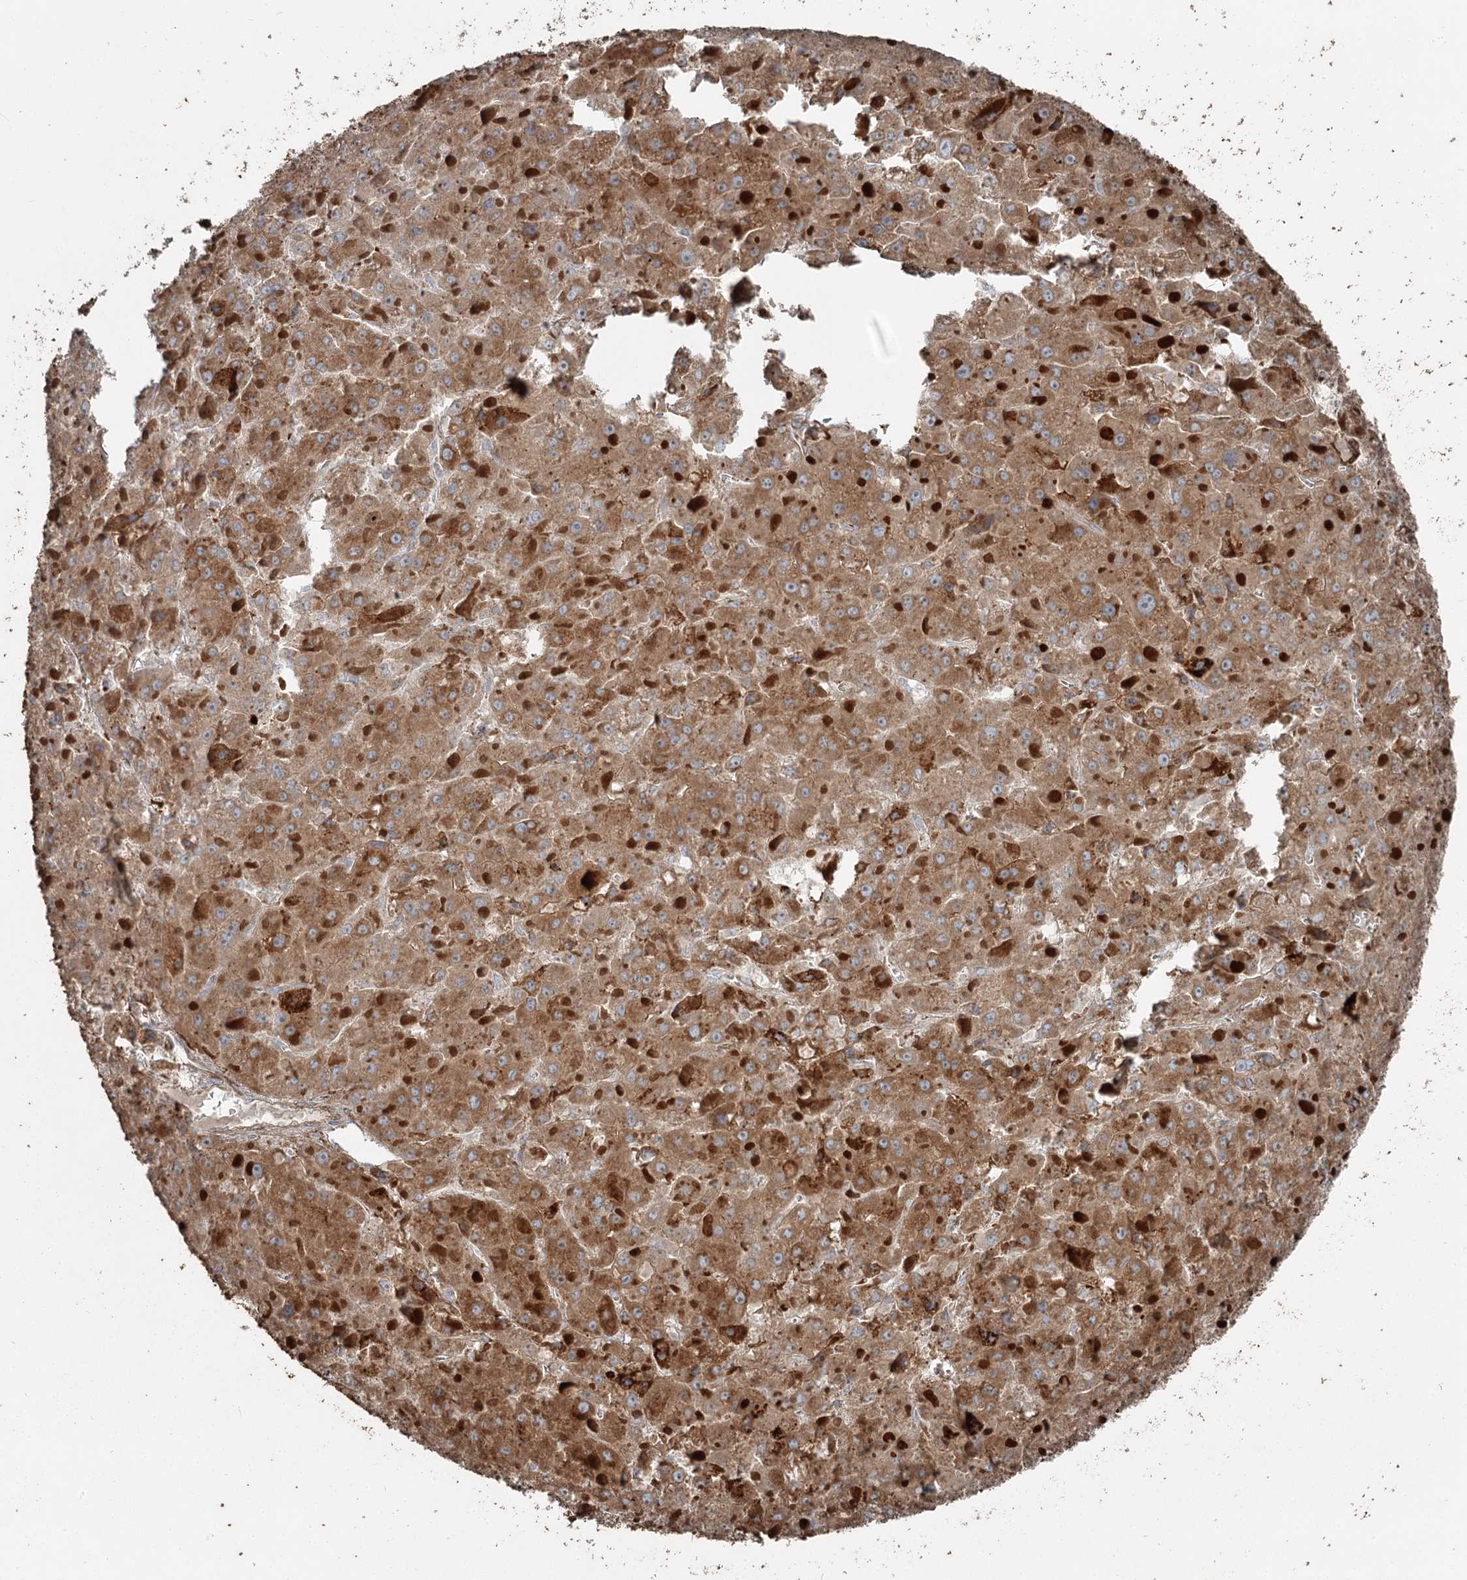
{"staining": {"intensity": "moderate", "quantity": ">75%", "location": "cytoplasmic/membranous"}, "tissue": "liver cancer", "cell_type": "Tumor cells", "image_type": "cancer", "snomed": [{"axis": "morphology", "description": "Carcinoma, Hepatocellular, NOS"}, {"axis": "topography", "description": "Liver"}], "caption": "DAB immunohistochemical staining of human hepatocellular carcinoma (liver) exhibits moderate cytoplasmic/membranous protein expression in about >75% of tumor cells.", "gene": "RASSF8", "patient": {"sex": "female", "age": 73}}